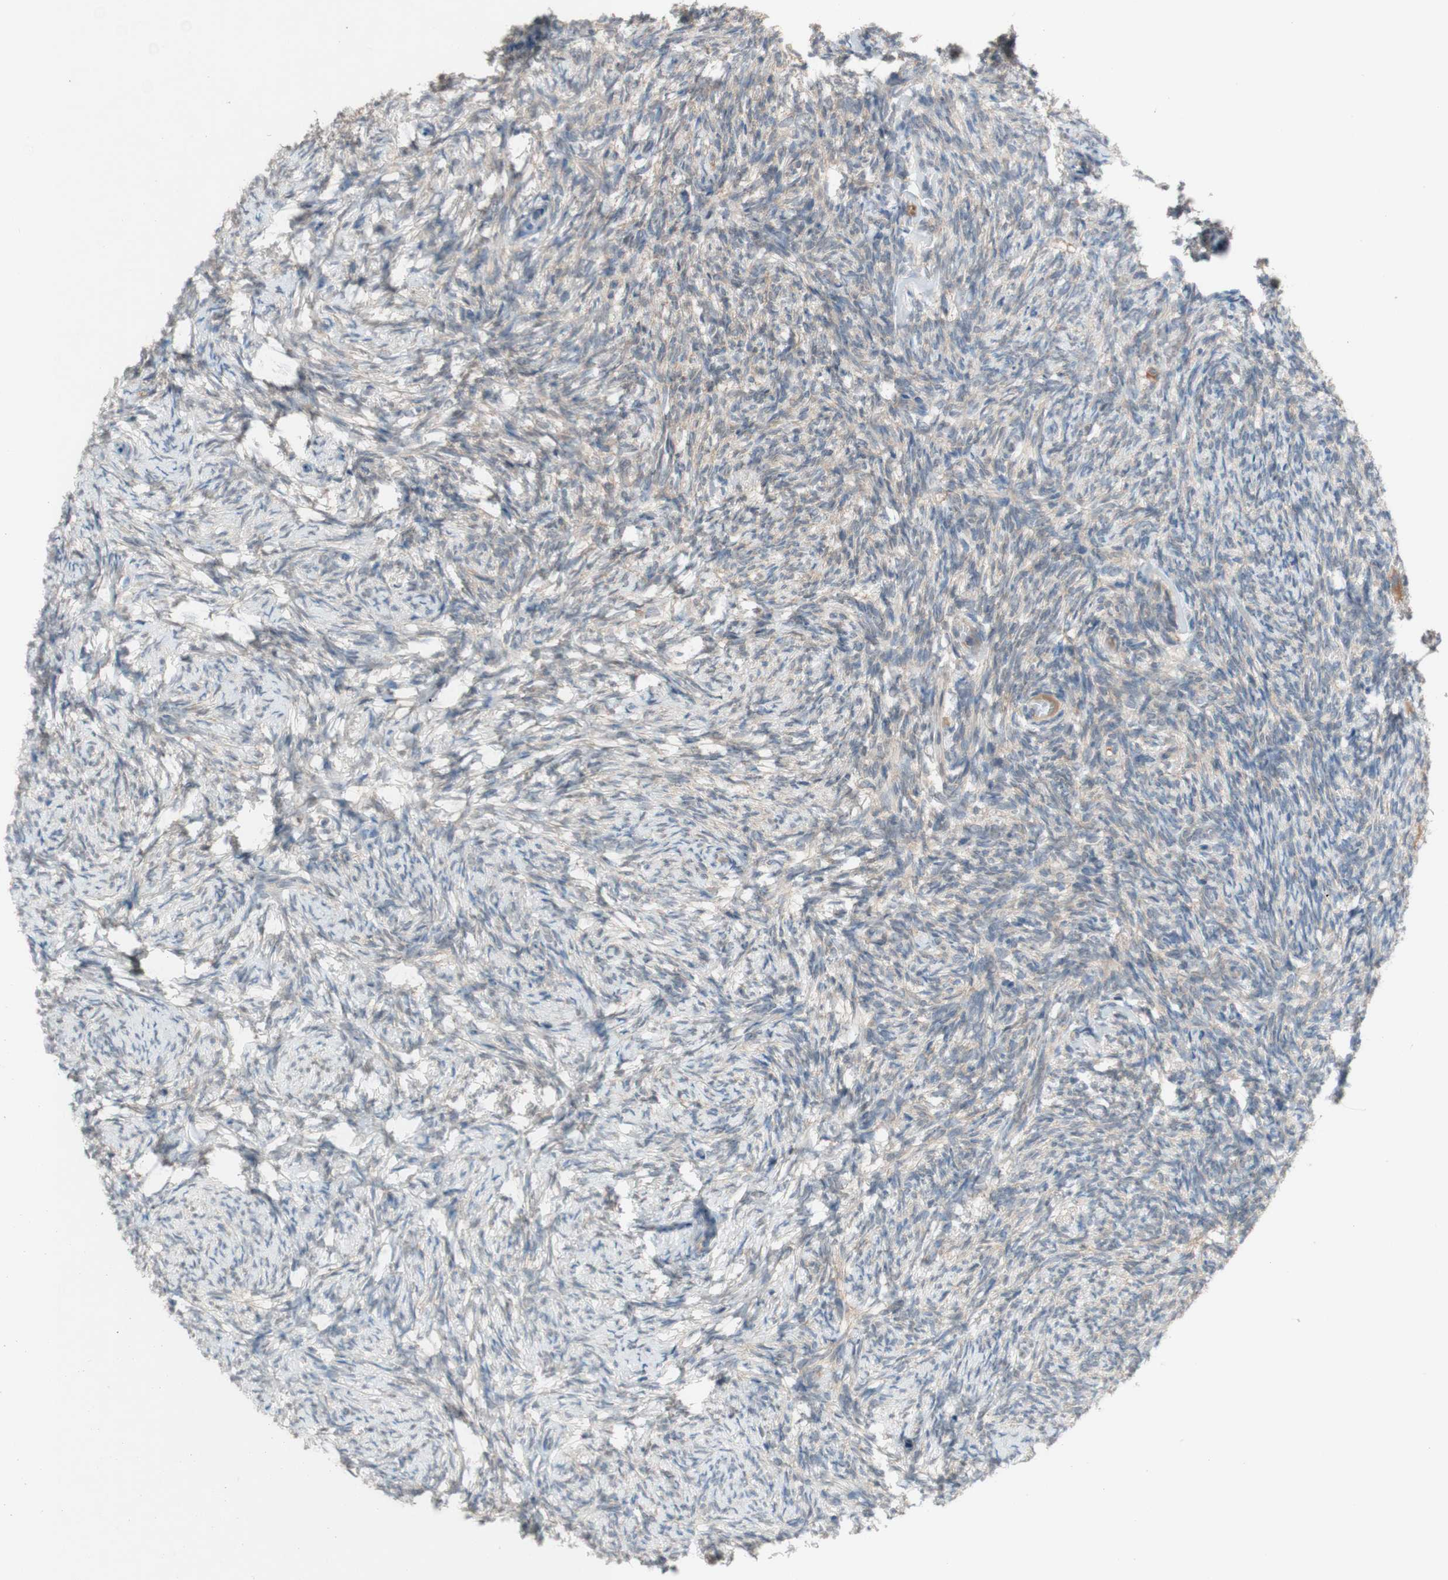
{"staining": {"intensity": "moderate", "quantity": ">75%", "location": "cytoplasmic/membranous"}, "tissue": "ovary", "cell_type": "Follicle cells", "image_type": "normal", "snomed": [{"axis": "morphology", "description": "Normal tissue, NOS"}, {"axis": "topography", "description": "Ovary"}], "caption": "A brown stain highlights moderate cytoplasmic/membranous staining of a protein in follicle cells of unremarkable human ovary. (Brightfield microscopy of DAB IHC at high magnification).", "gene": "PEX2", "patient": {"sex": "female", "age": 60}}